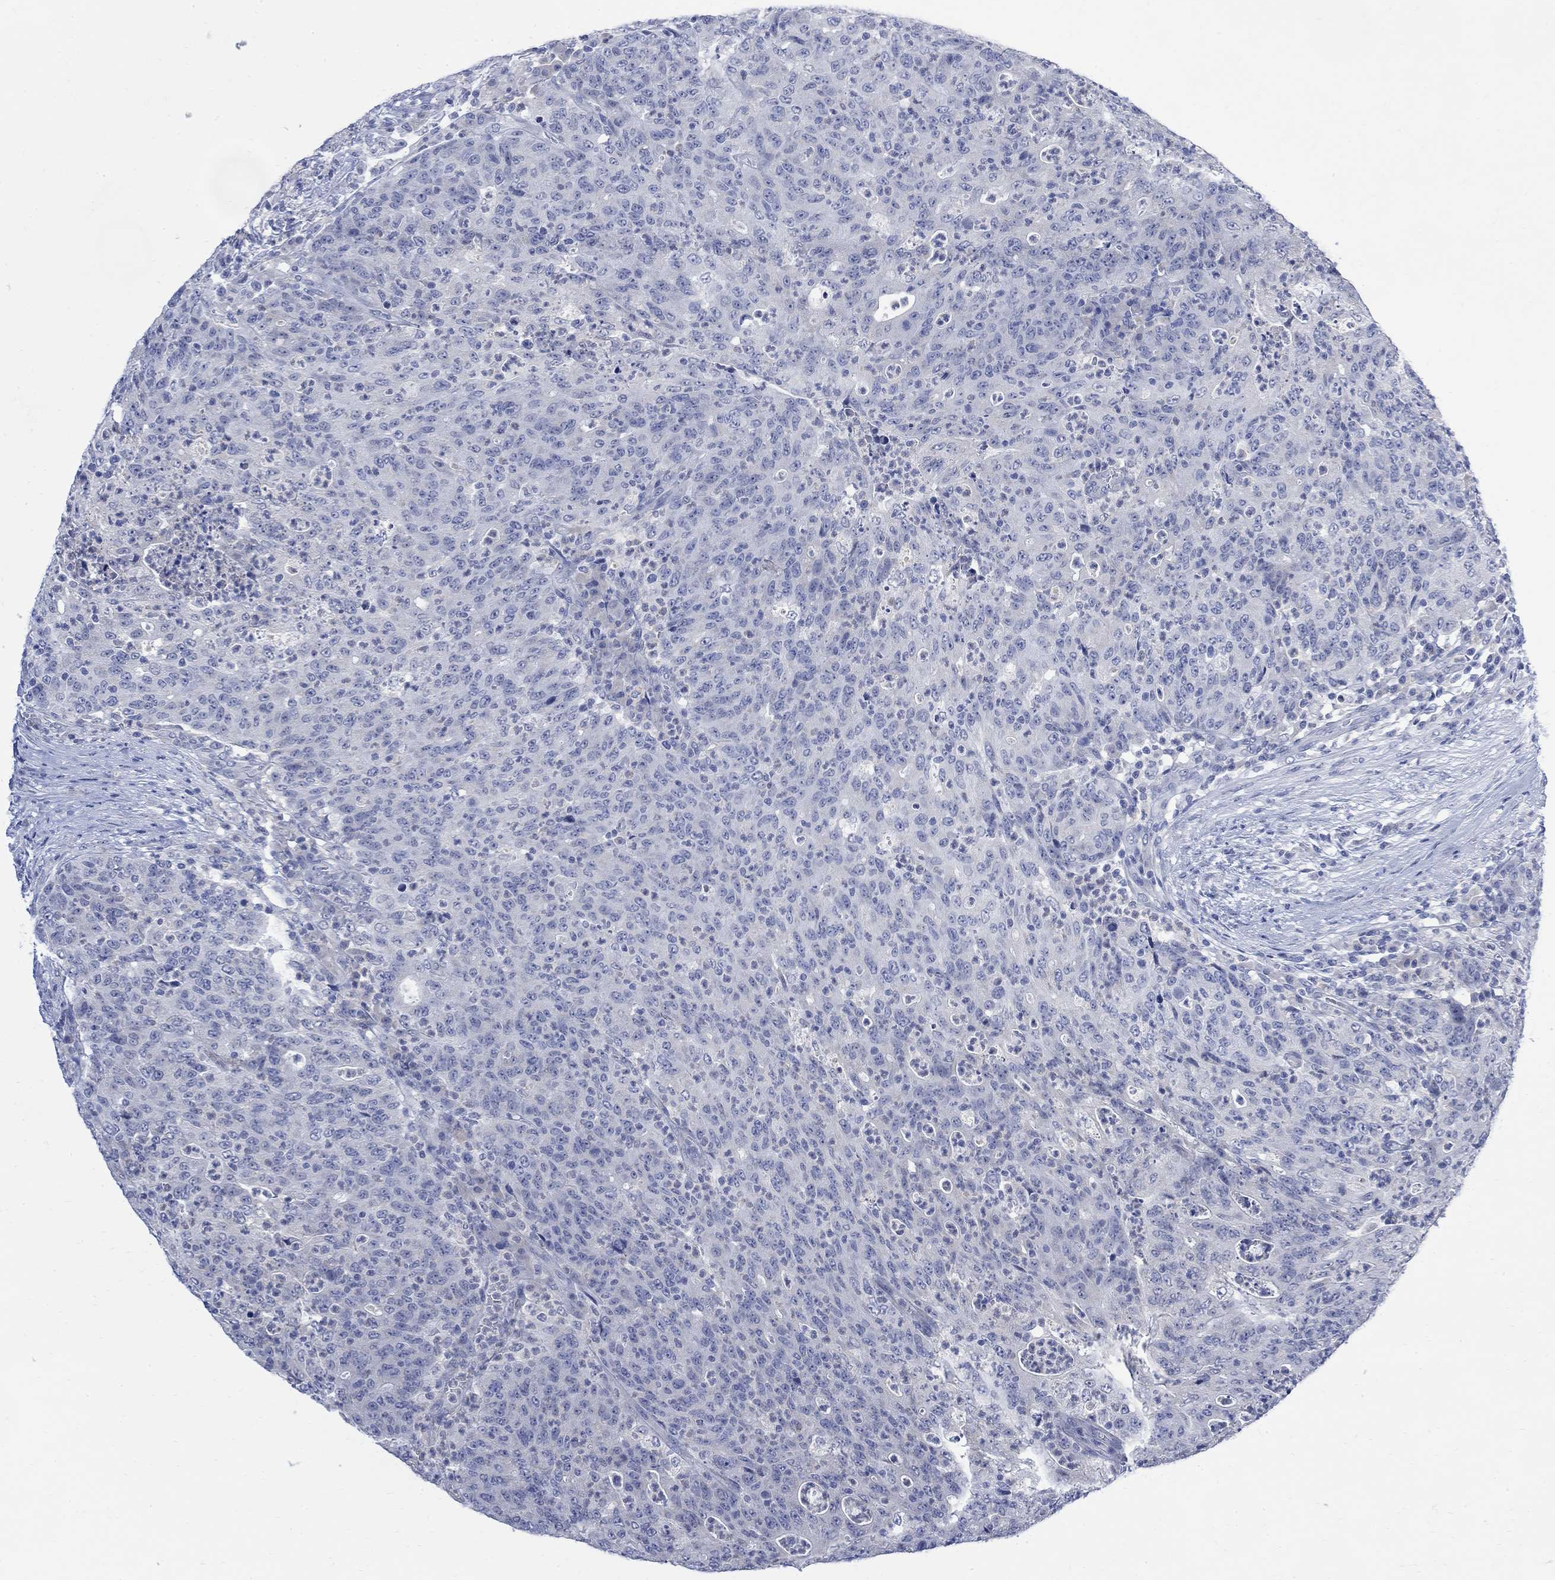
{"staining": {"intensity": "negative", "quantity": "none", "location": "none"}, "tissue": "colorectal cancer", "cell_type": "Tumor cells", "image_type": "cancer", "snomed": [{"axis": "morphology", "description": "Adenocarcinoma, NOS"}, {"axis": "topography", "description": "Colon"}], "caption": "Immunohistochemistry micrograph of neoplastic tissue: colorectal cancer (adenocarcinoma) stained with DAB displays no significant protein expression in tumor cells.", "gene": "FBP2", "patient": {"sex": "male", "age": 70}}